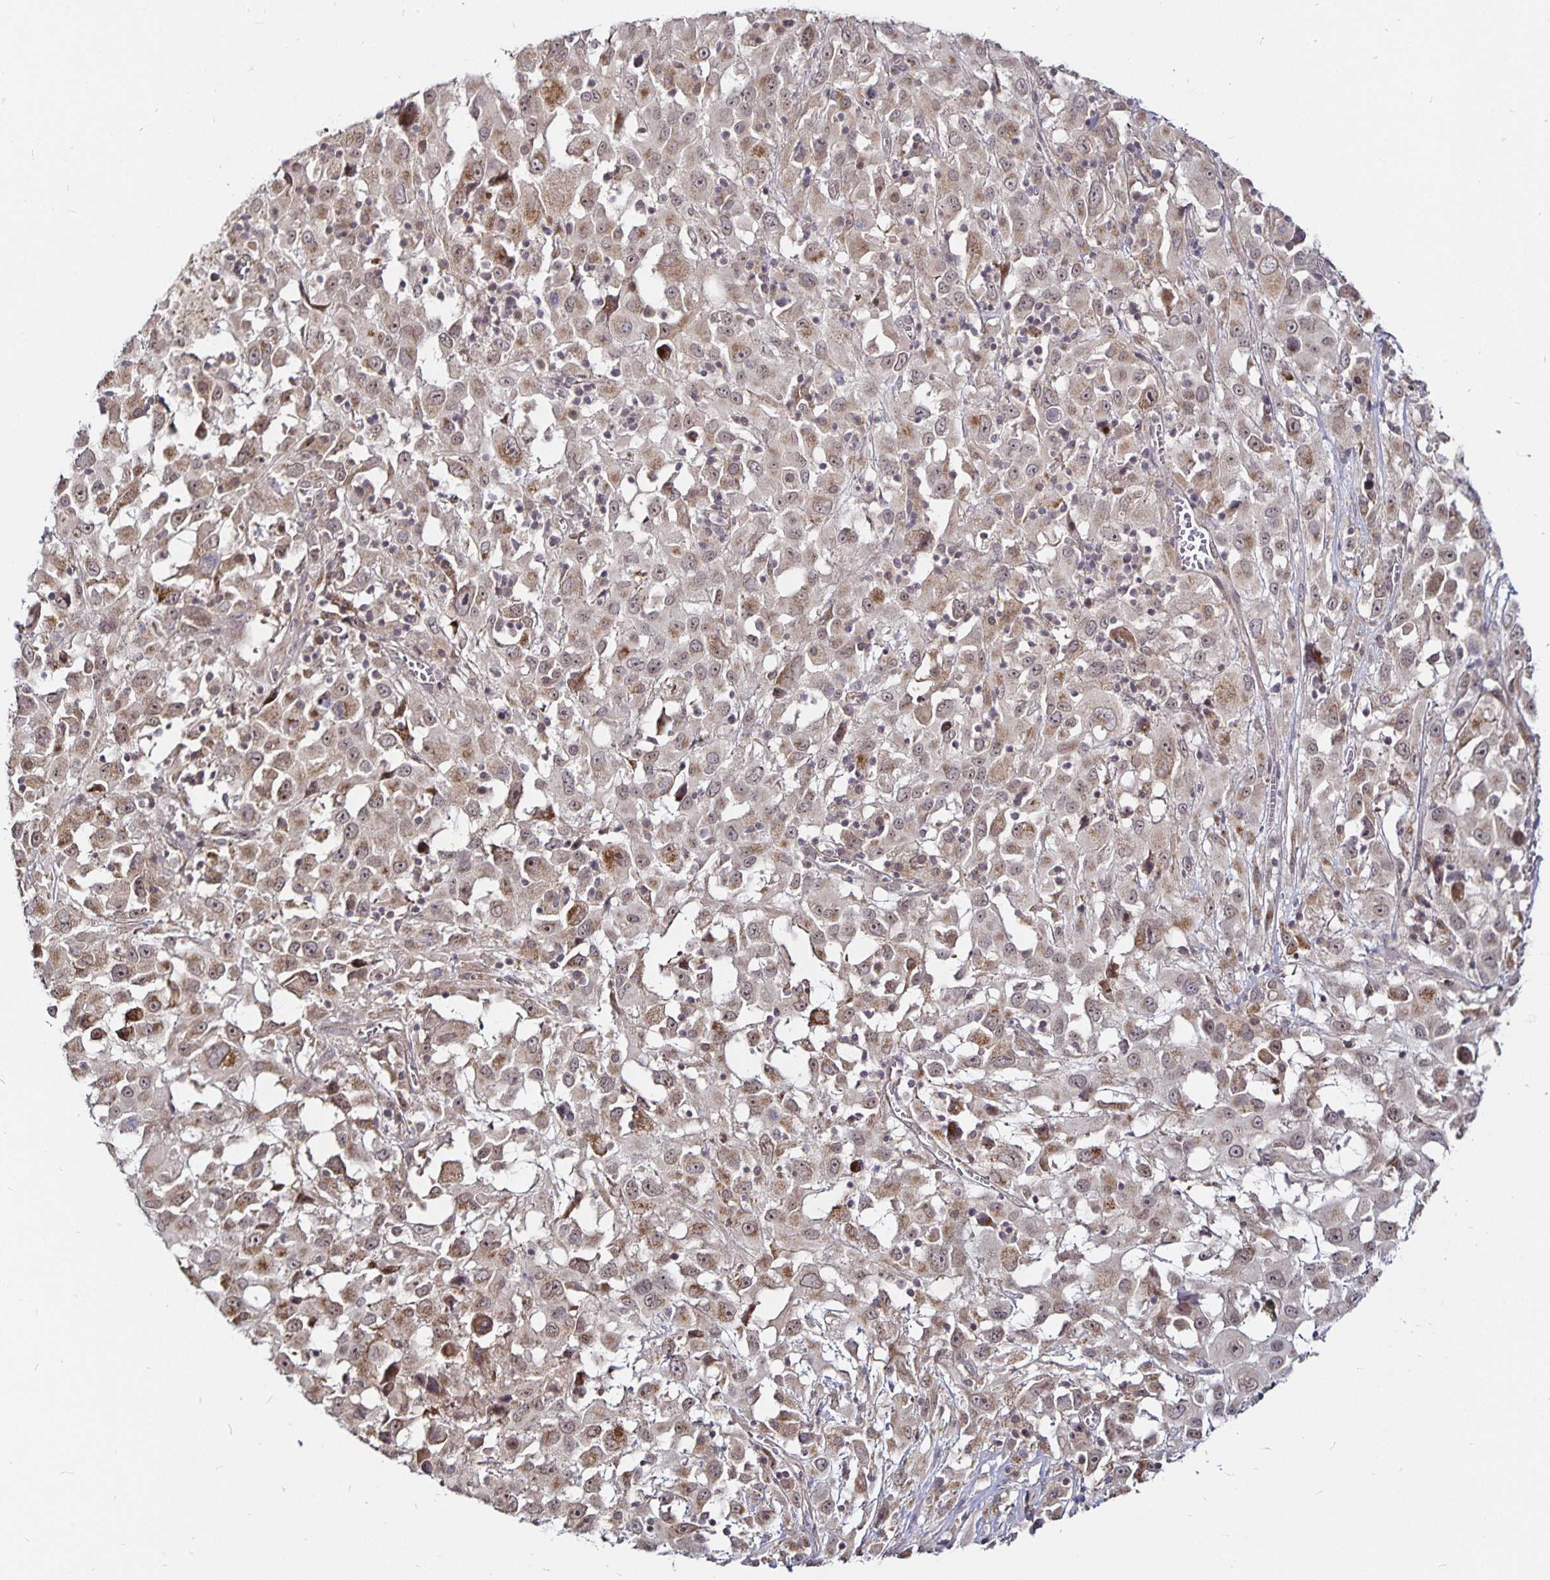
{"staining": {"intensity": "weak", "quantity": ">75%", "location": "cytoplasmic/membranous,nuclear"}, "tissue": "melanoma", "cell_type": "Tumor cells", "image_type": "cancer", "snomed": [{"axis": "morphology", "description": "Malignant melanoma, Metastatic site"}, {"axis": "topography", "description": "Soft tissue"}], "caption": "Melanoma stained with immunohistochemistry exhibits weak cytoplasmic/membranous and nuclear expression in about >75% of tumor cells.", "gene": "CYP27A1", "patient": {"sex": "male", "age": 50}}